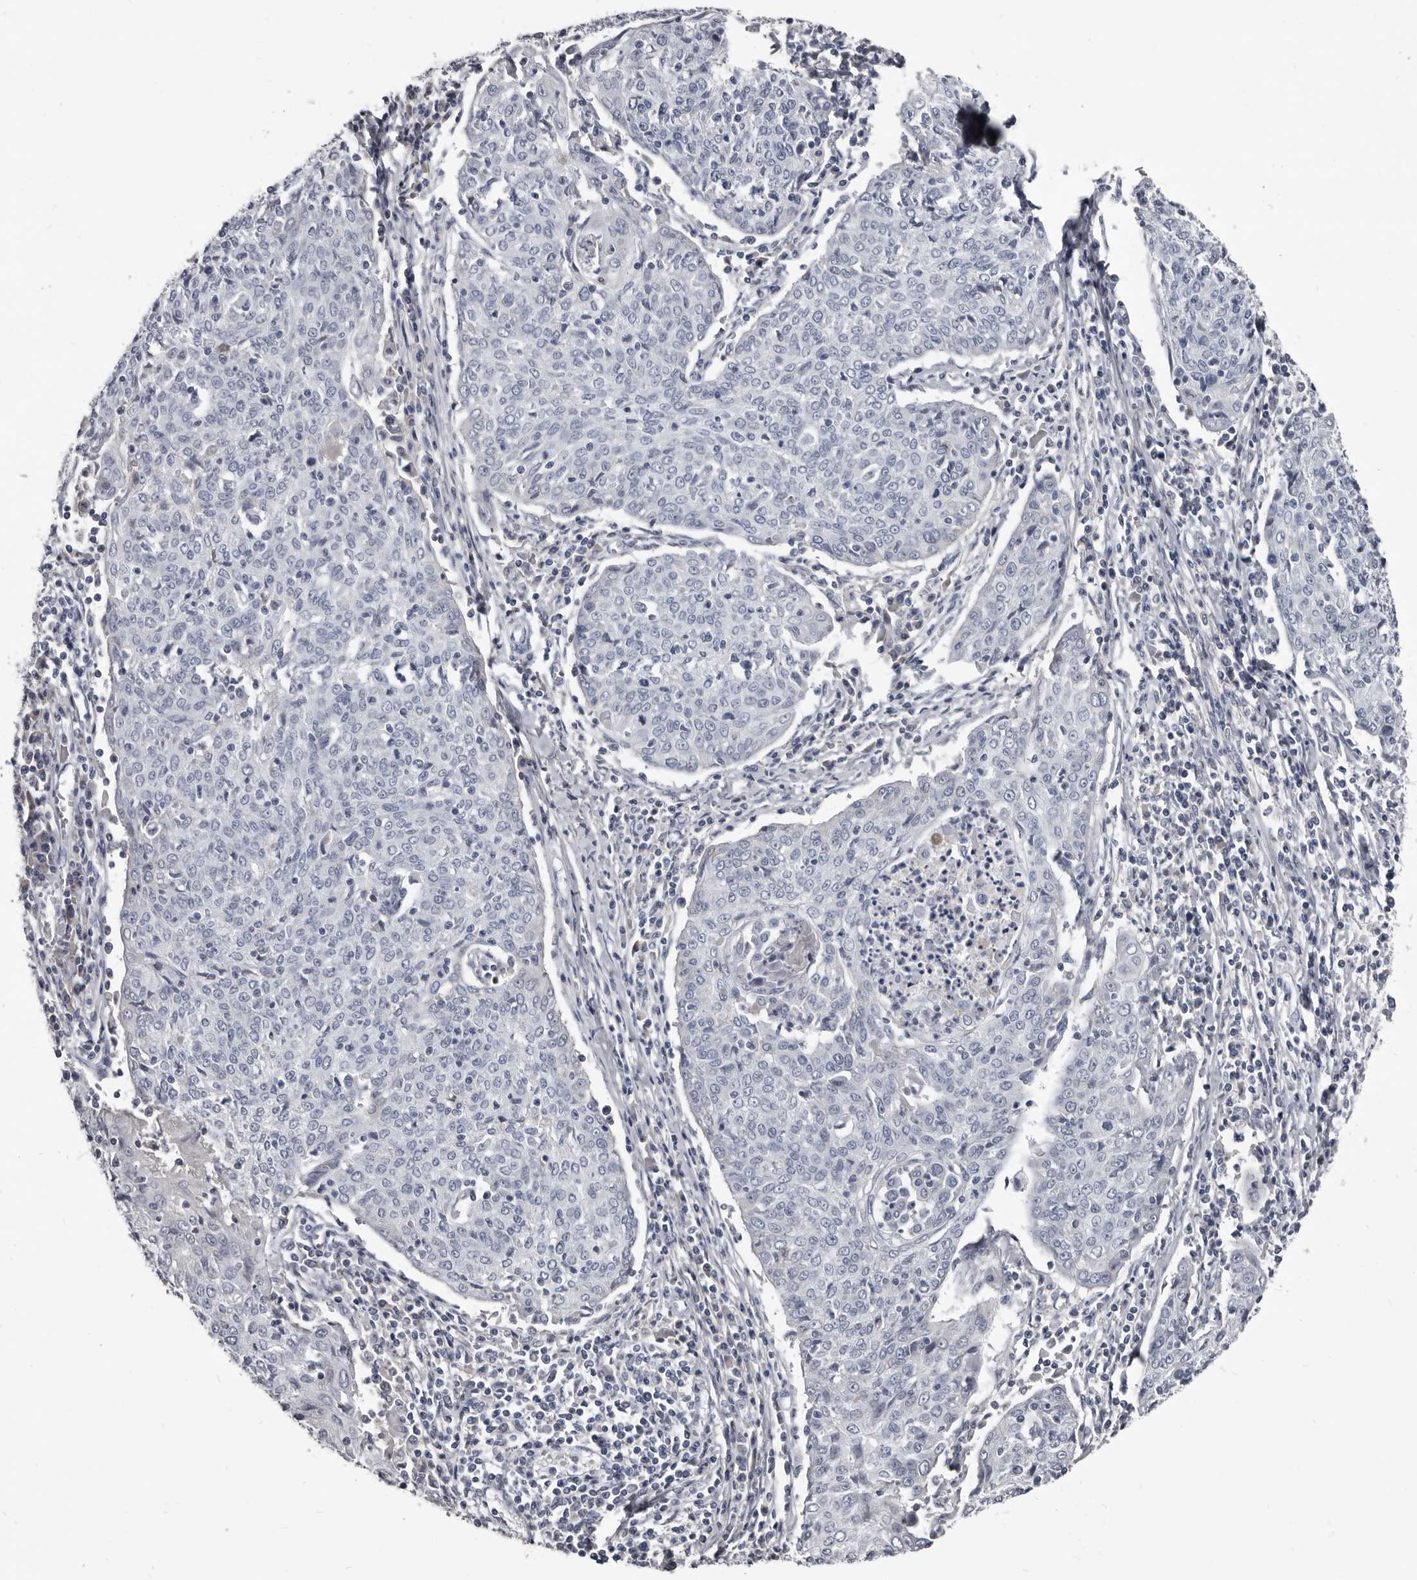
{"staining": {"intensity": "negative", "quantity": "none", "location": "none"}, "tissue": "cervical cancer", "cell_type": "Tumor cells", "image_type": "cancer", "snomed": [{"axis": "morphology", "description": "Squamous cell carcinoma, NOS"}, {"axis": "topography", "description": "Cervix"}], "caption": "A high-resolution photomicrograph shows immunohistochemistry (IHC) staining of squamous cell carcinoma (cervical), which reveals no significant staining in tumor cells. The staining is performed using DAB (3,3'-diaminobenzidine) brown chromogen with nuclei counter-stained in using hematoxylin.", "gene": "GREB1", "patient": {"sex": "female", "age": 48}}